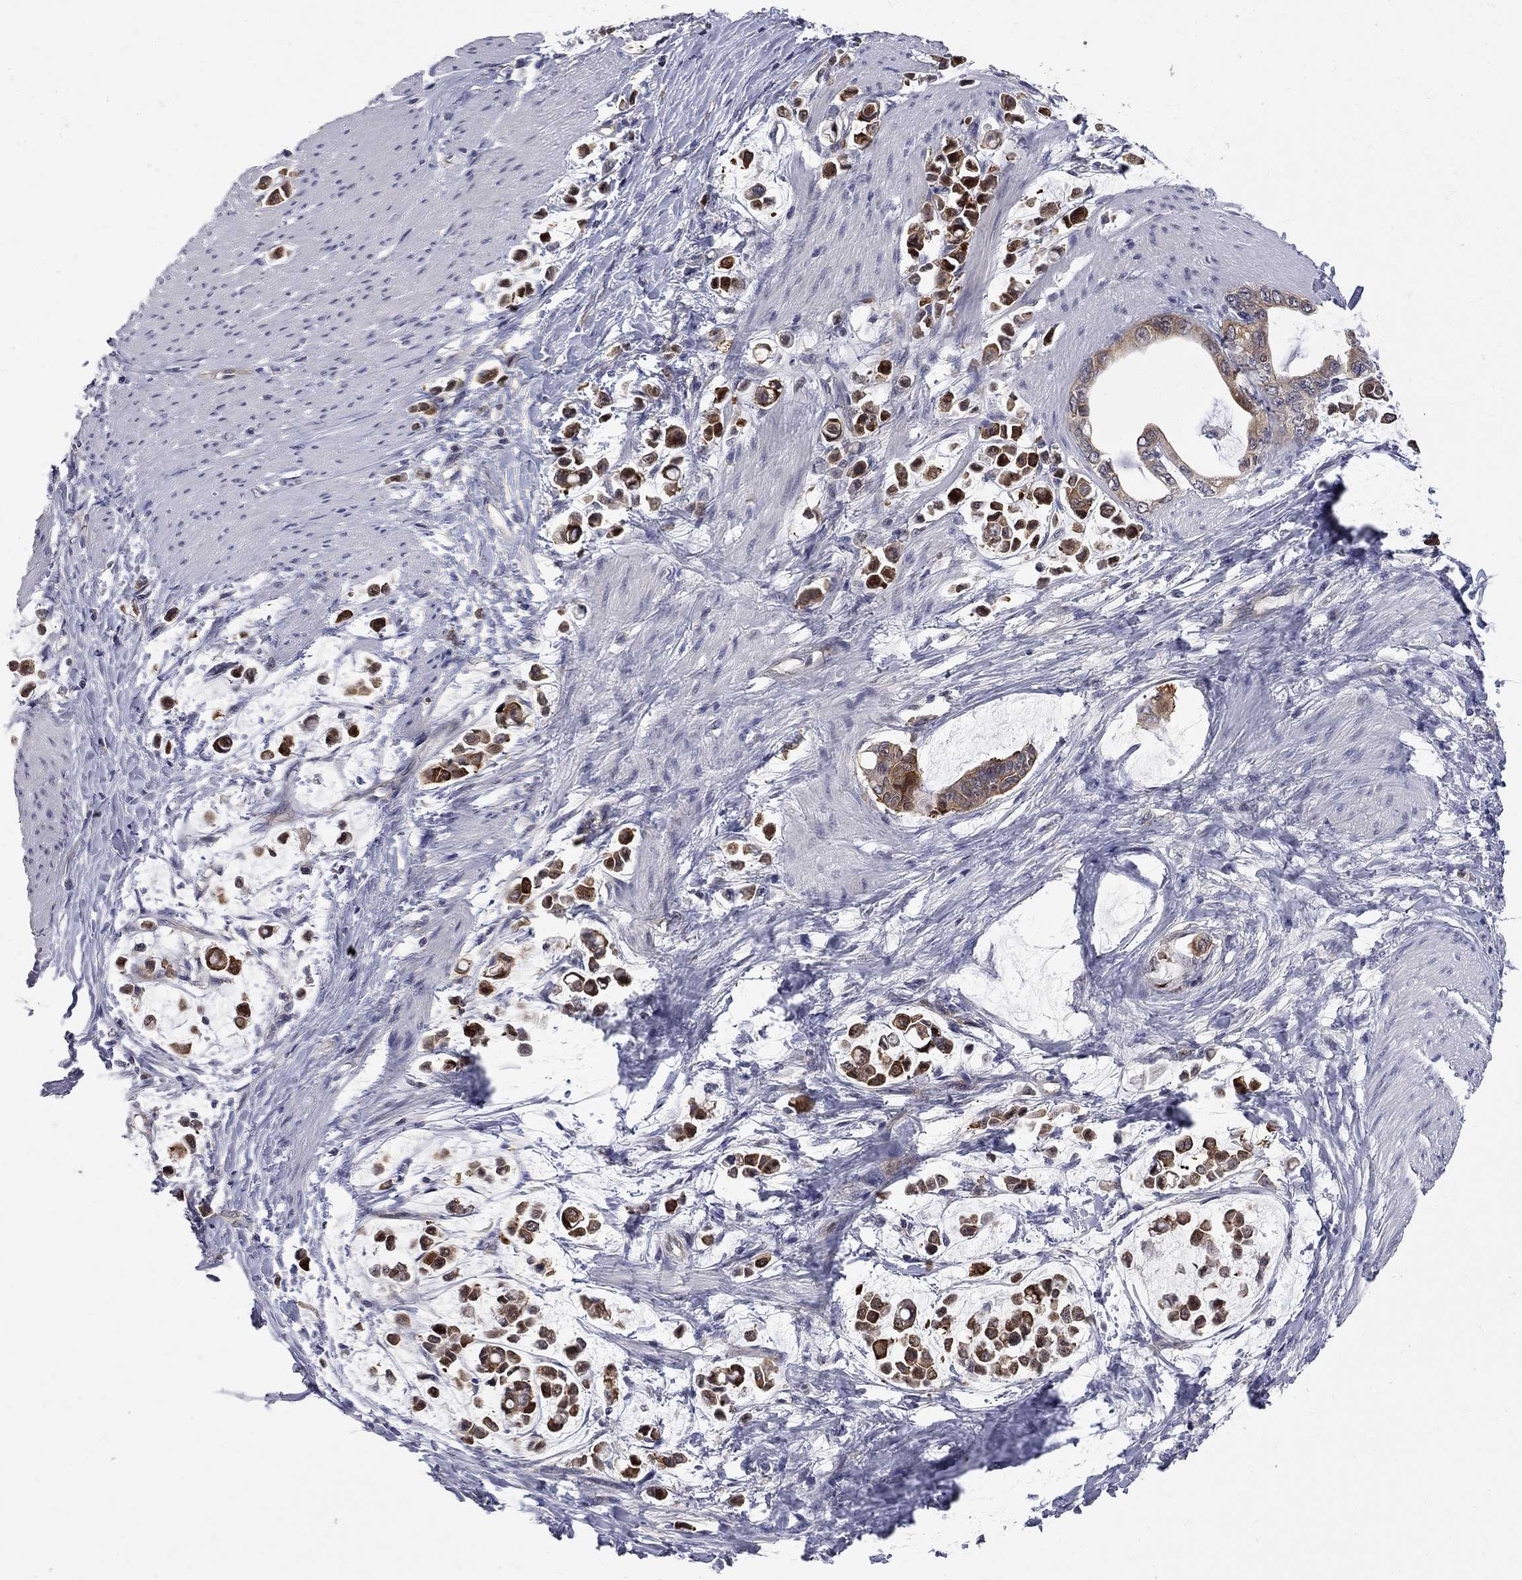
{"staining": {"intensity": "strong", "quantity": ">75%", "location": "cytoplasmic/membranous"}, "tissue": "stomach cancer", "cell_type": "Tumor cells", "image_type": "cancer", "snomed": [{"axis": "morphology", "description": "Adenocarcinoma, NOS"}, {"axis": "topography", "description": "Stomach"}], "caption": "Immunohistochemical staining of human adenocarcinoma (stomach) exhibits high levels of strong cytoplasmic/membranous positivity in about >75% of tumor cells.", "gene": "GALNT8", "patient": {"sex": "male", "age": 82}}